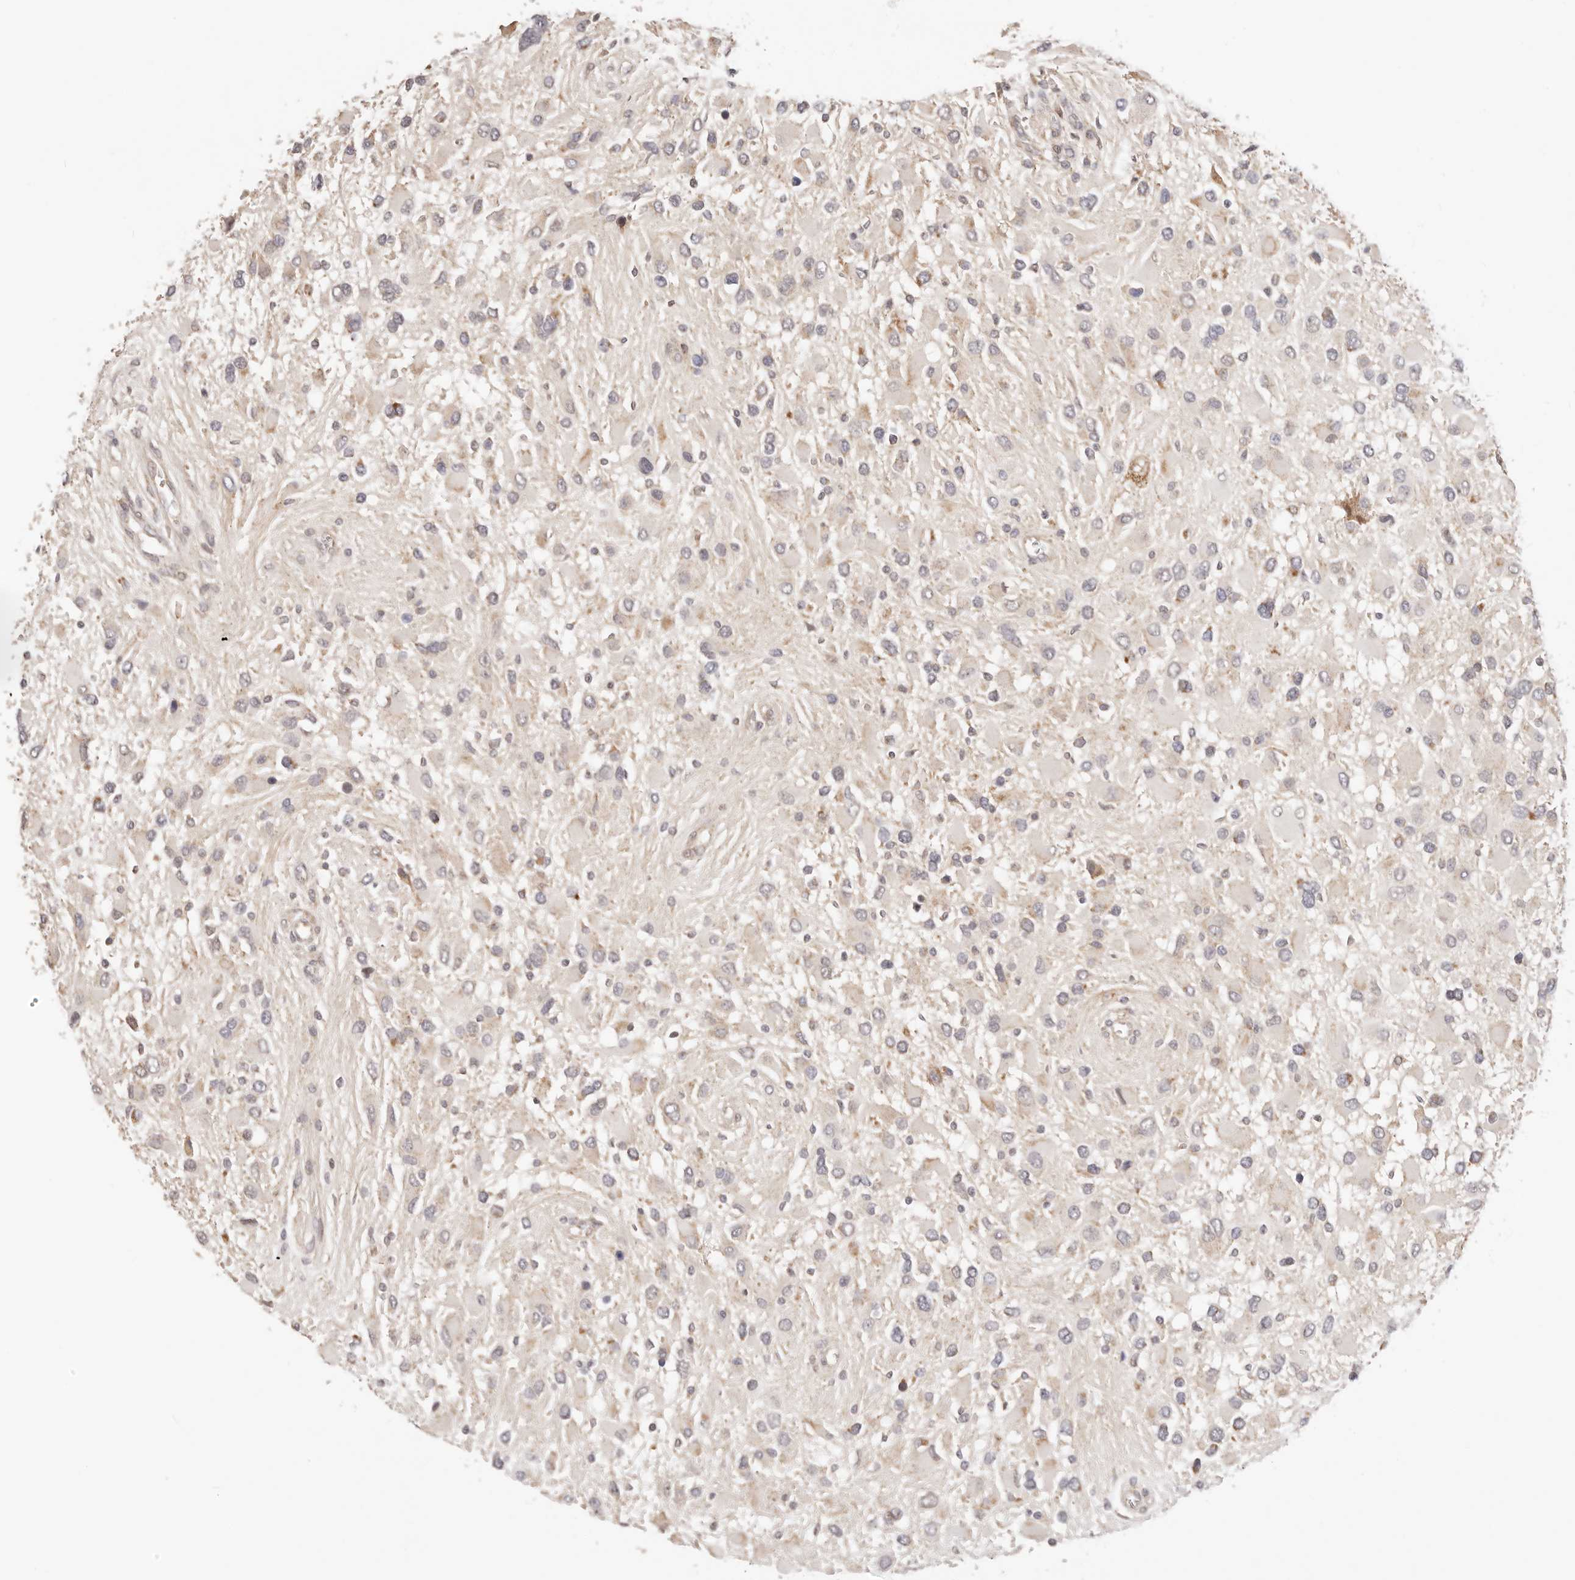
{"staining": {"intensity": "negative", "quantity": "none", "location": "none"}, "tissue": "glioma", "cell_type": "Tumor cells", "image_type": "cancer", "snomed": [{"axis": "morphology", "description": "Glioma, malignant, High grade"}, {"axis": "topography", "description": "Brain"}], "caption": "A histopathology image of human high-grade glioma (malignant) is negative for staining in tumor cells.", "gene": "KCMF1", "patient": {"sex": "male", "age": 53}}